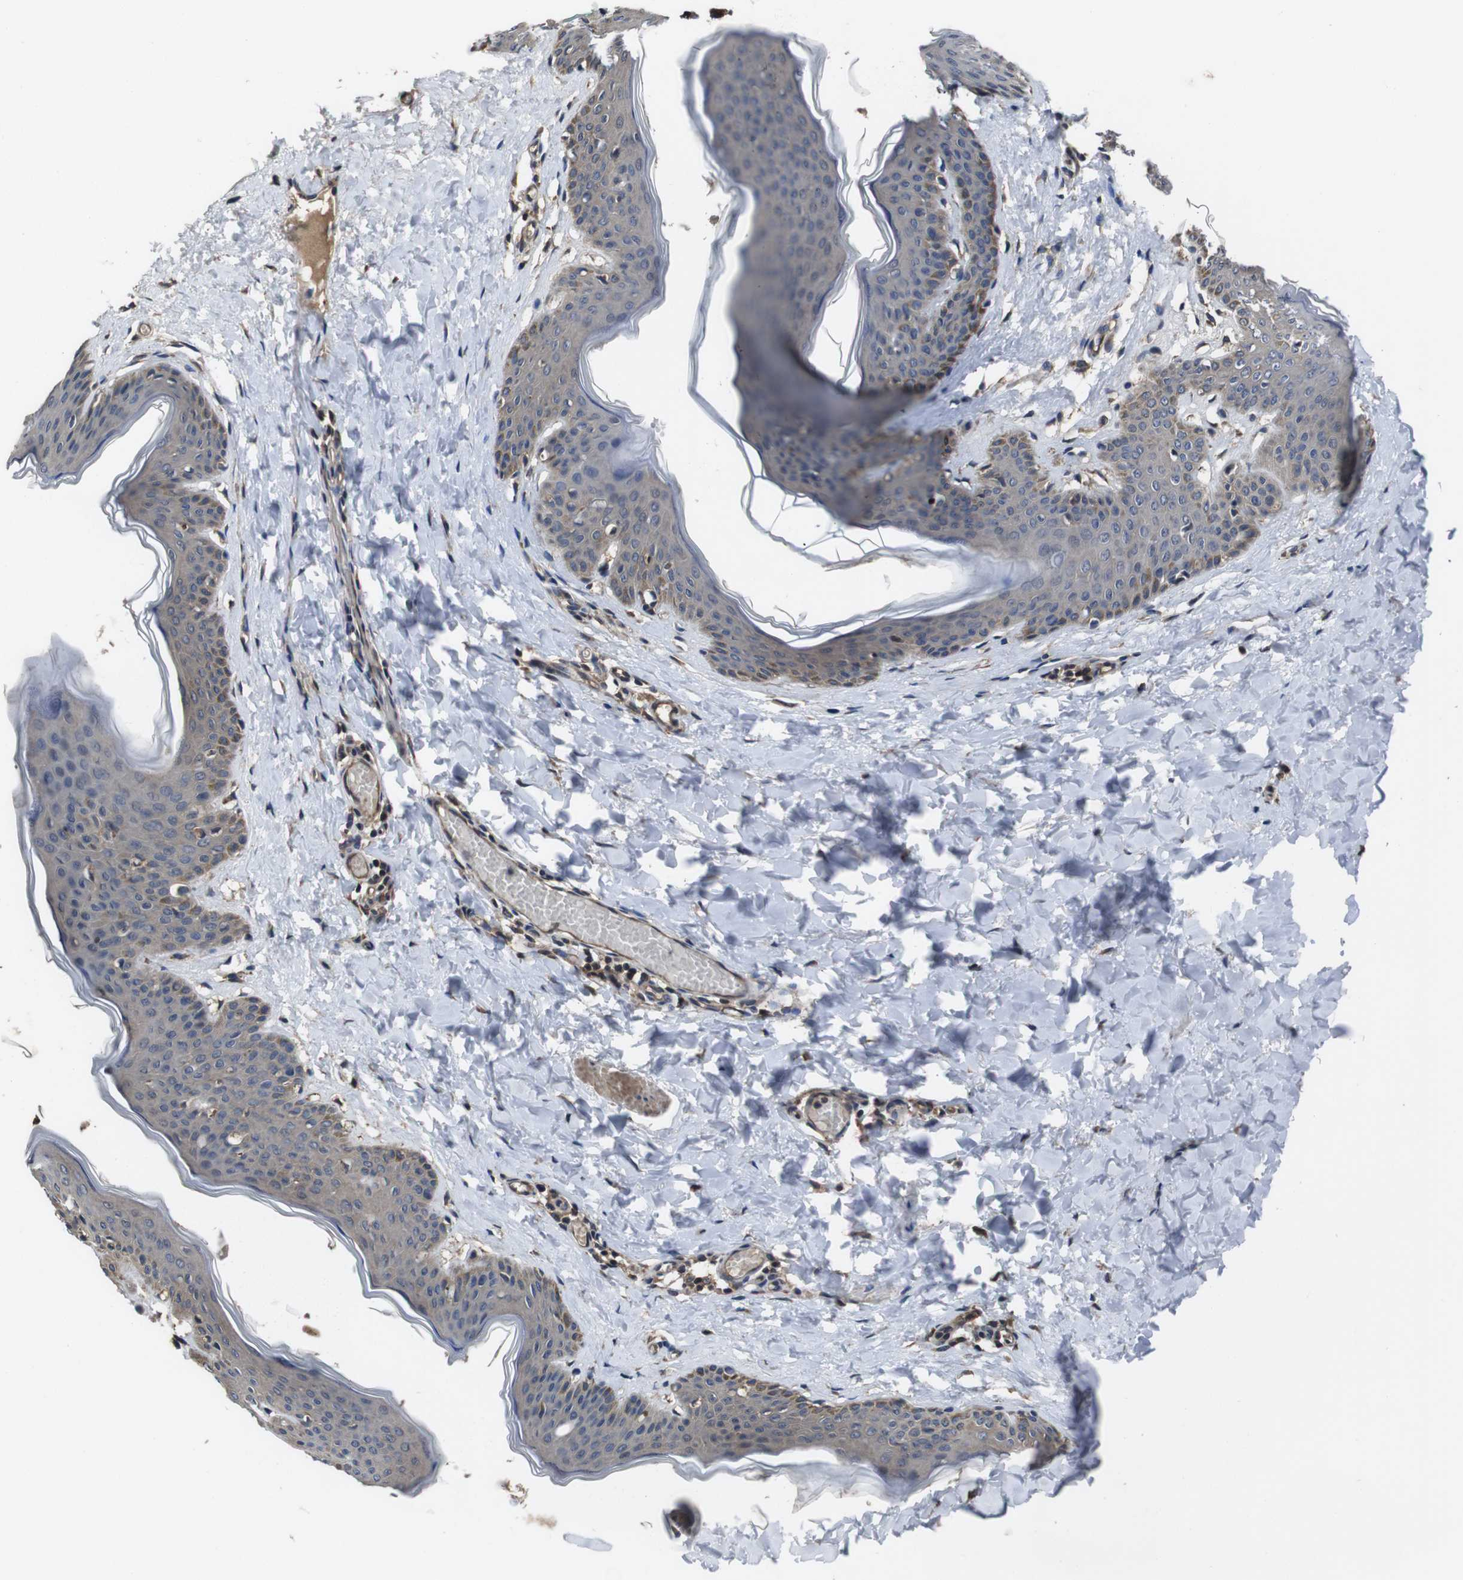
{"staining": {"intensity": "strong", "quantity": ">75%", "location": "cytoplasmic/membranous"}, "tissue": "skin", "cell_type": "Fibroblasts", "image_type": "normal", "snomed": [{"axis": "morphology", "description": "Normal tissue, NOS"}, {"axis": "topography", "description": "Skin"}], "caption": "A brown stain labels strong cytoplasmic/membranous staining of a protein in fibroblasts of benign human skin.", "gene": "CXCL11", "patient": {"sex": "female", "age": 17}}